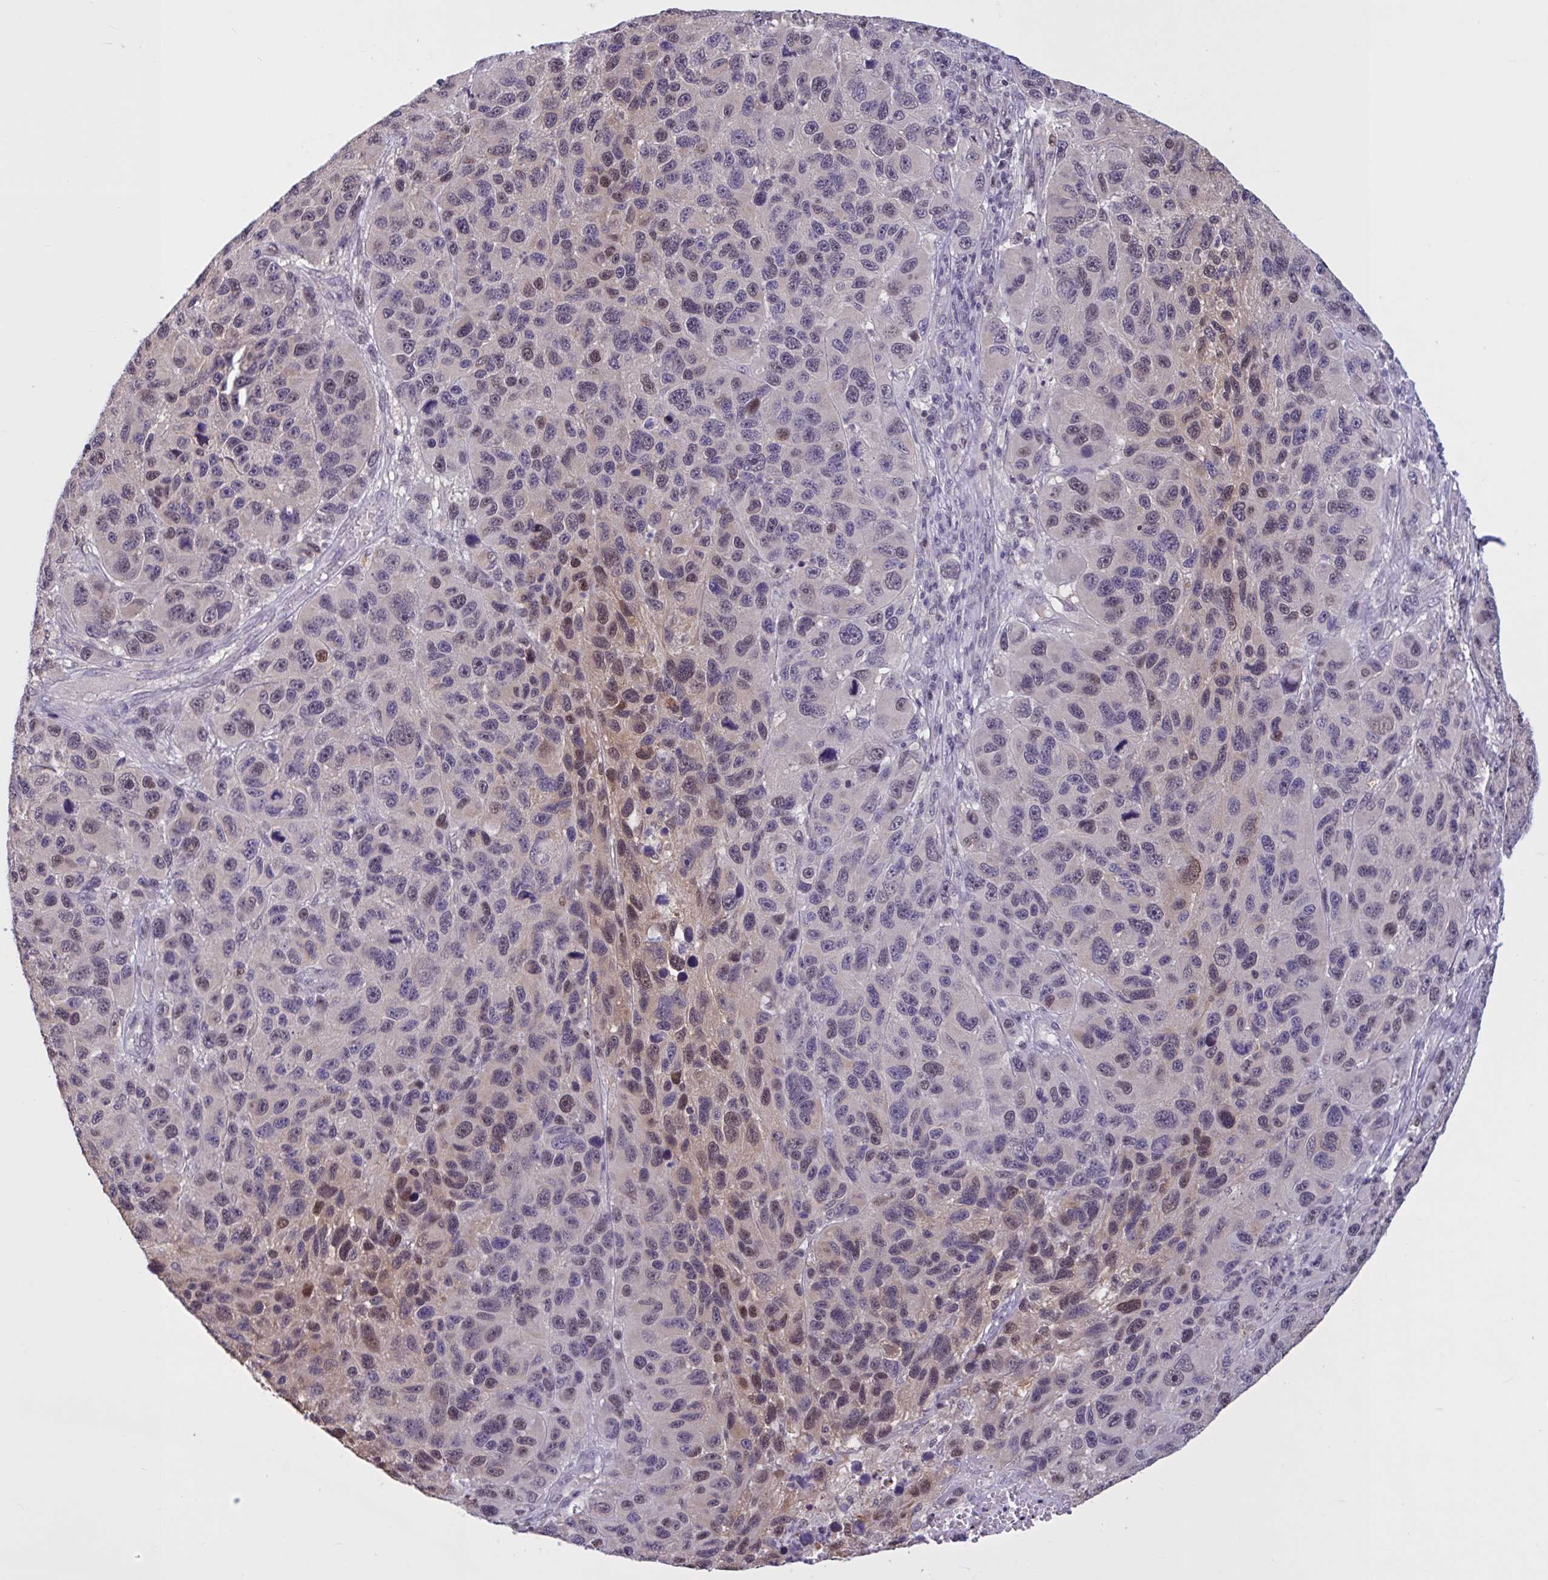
{"staining": {"intensity": "moderate", "quantity": "<25%", "location": "nuclear"}, "tissue": "melanoma", "cell_type": "Tumor cells", "image_type": "cancer", "snomed": [{"axis": "morphology", "description": "Malignant melanoma, NOS"}, {"axis": "topography", "description": "Skin"}], "caption": "Moderate nuclear staining is present in about <25% of tumor cells in malignant melanoma. Immunohistochemistry (ihc) stains the protein of interest in brown and the nuclei are stained blue.", "gene": "RBL1", "patient": {"sex": "male", "age": 53}}